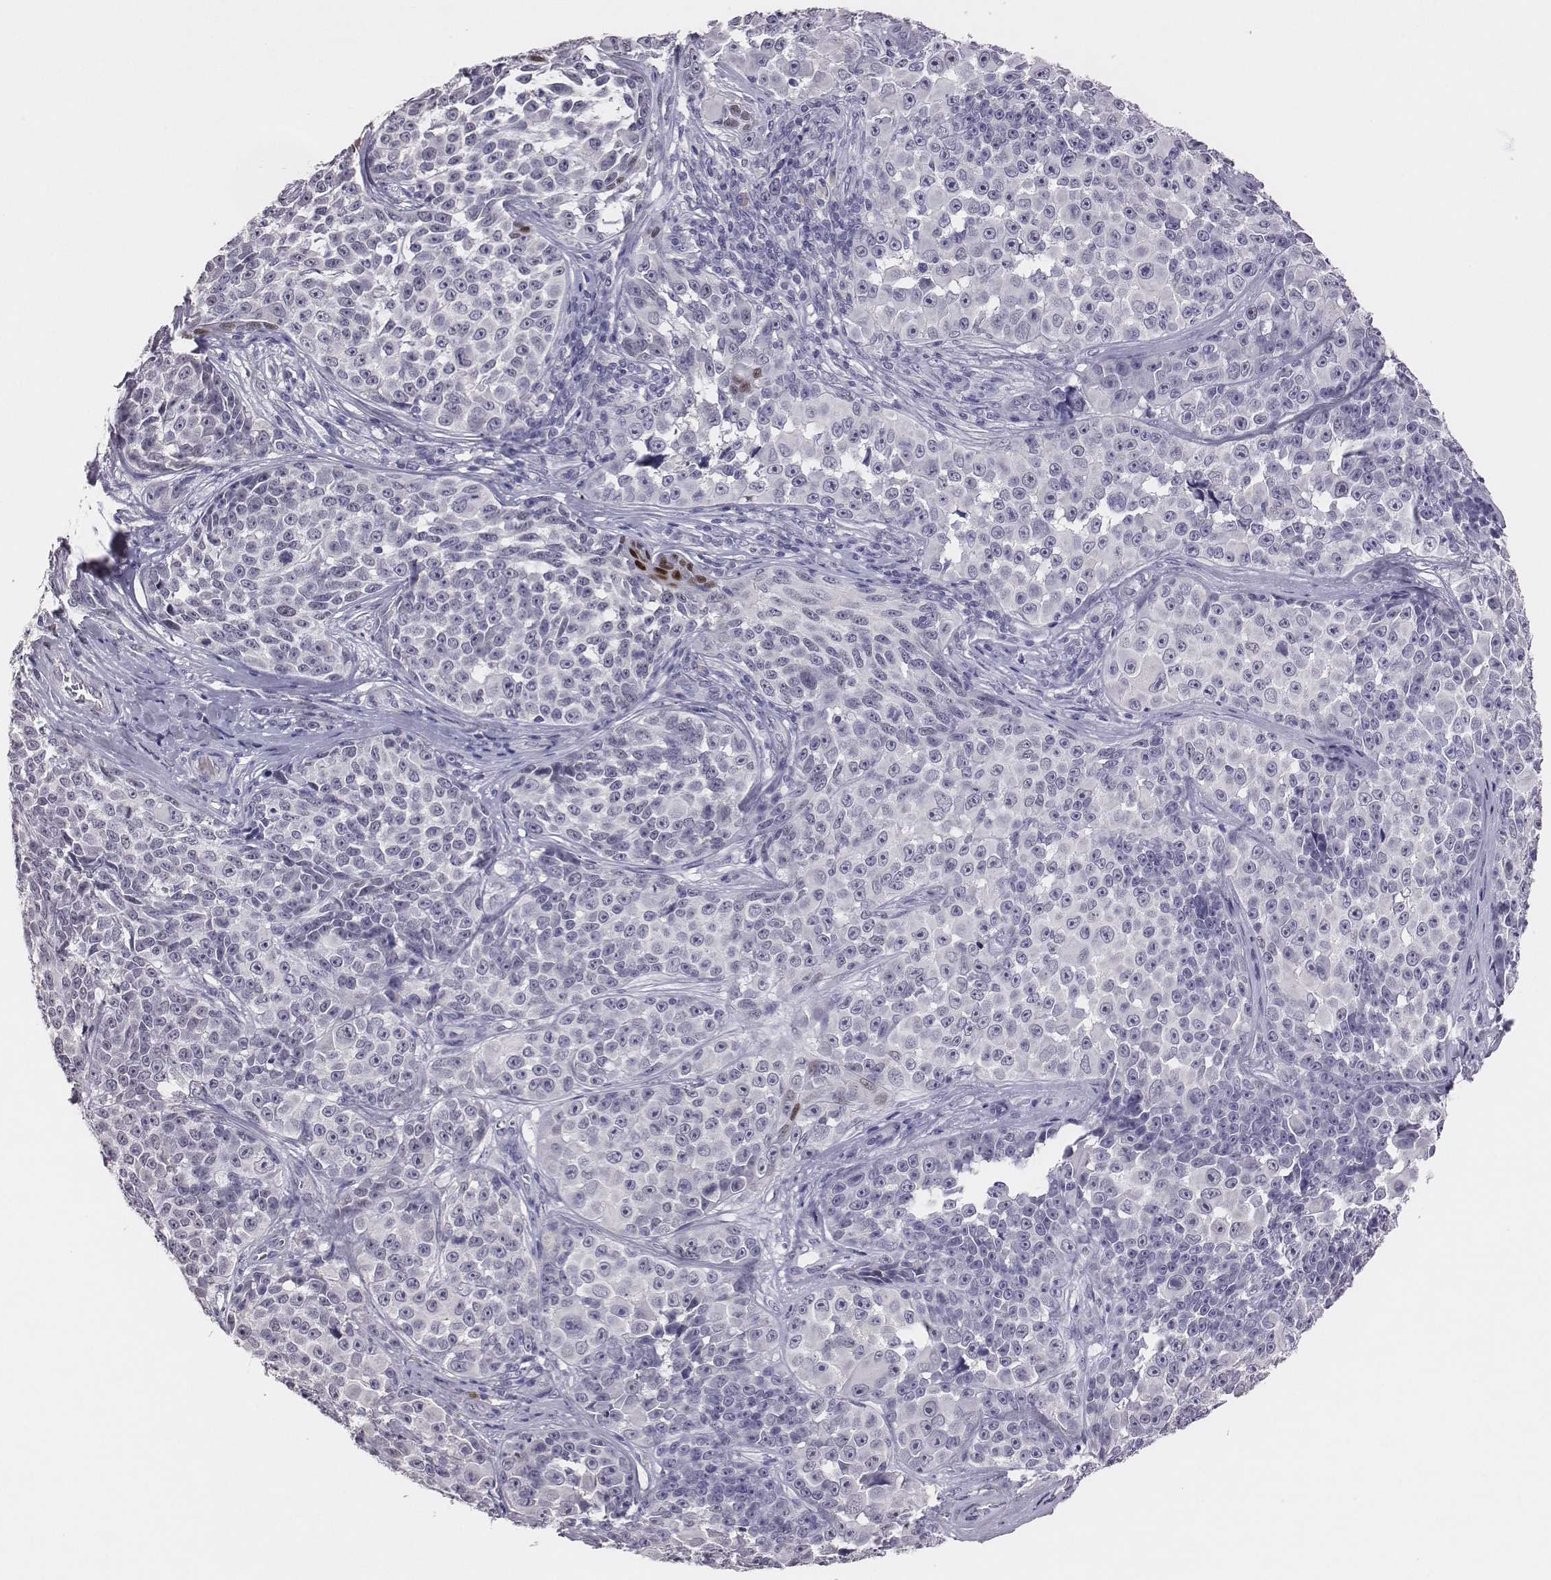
{"staining": {"intensity": "negative", "quantity": "none", "location": "none"}, "tissue": "melanoma", "cell_type": "Tumor cells", "image_type": "cancer", "snomed": [{"axis": "morphology", "description": "Malignant melanoma, NOS"}, {"axis": "topography", "description": "Skin"}], "caption": "DAB immunohistochemical staining of human melanoma exhibits no significant positivity in tumor cells.", "gene": "EN1", "patient": {"sex": "female", "age": 88}}